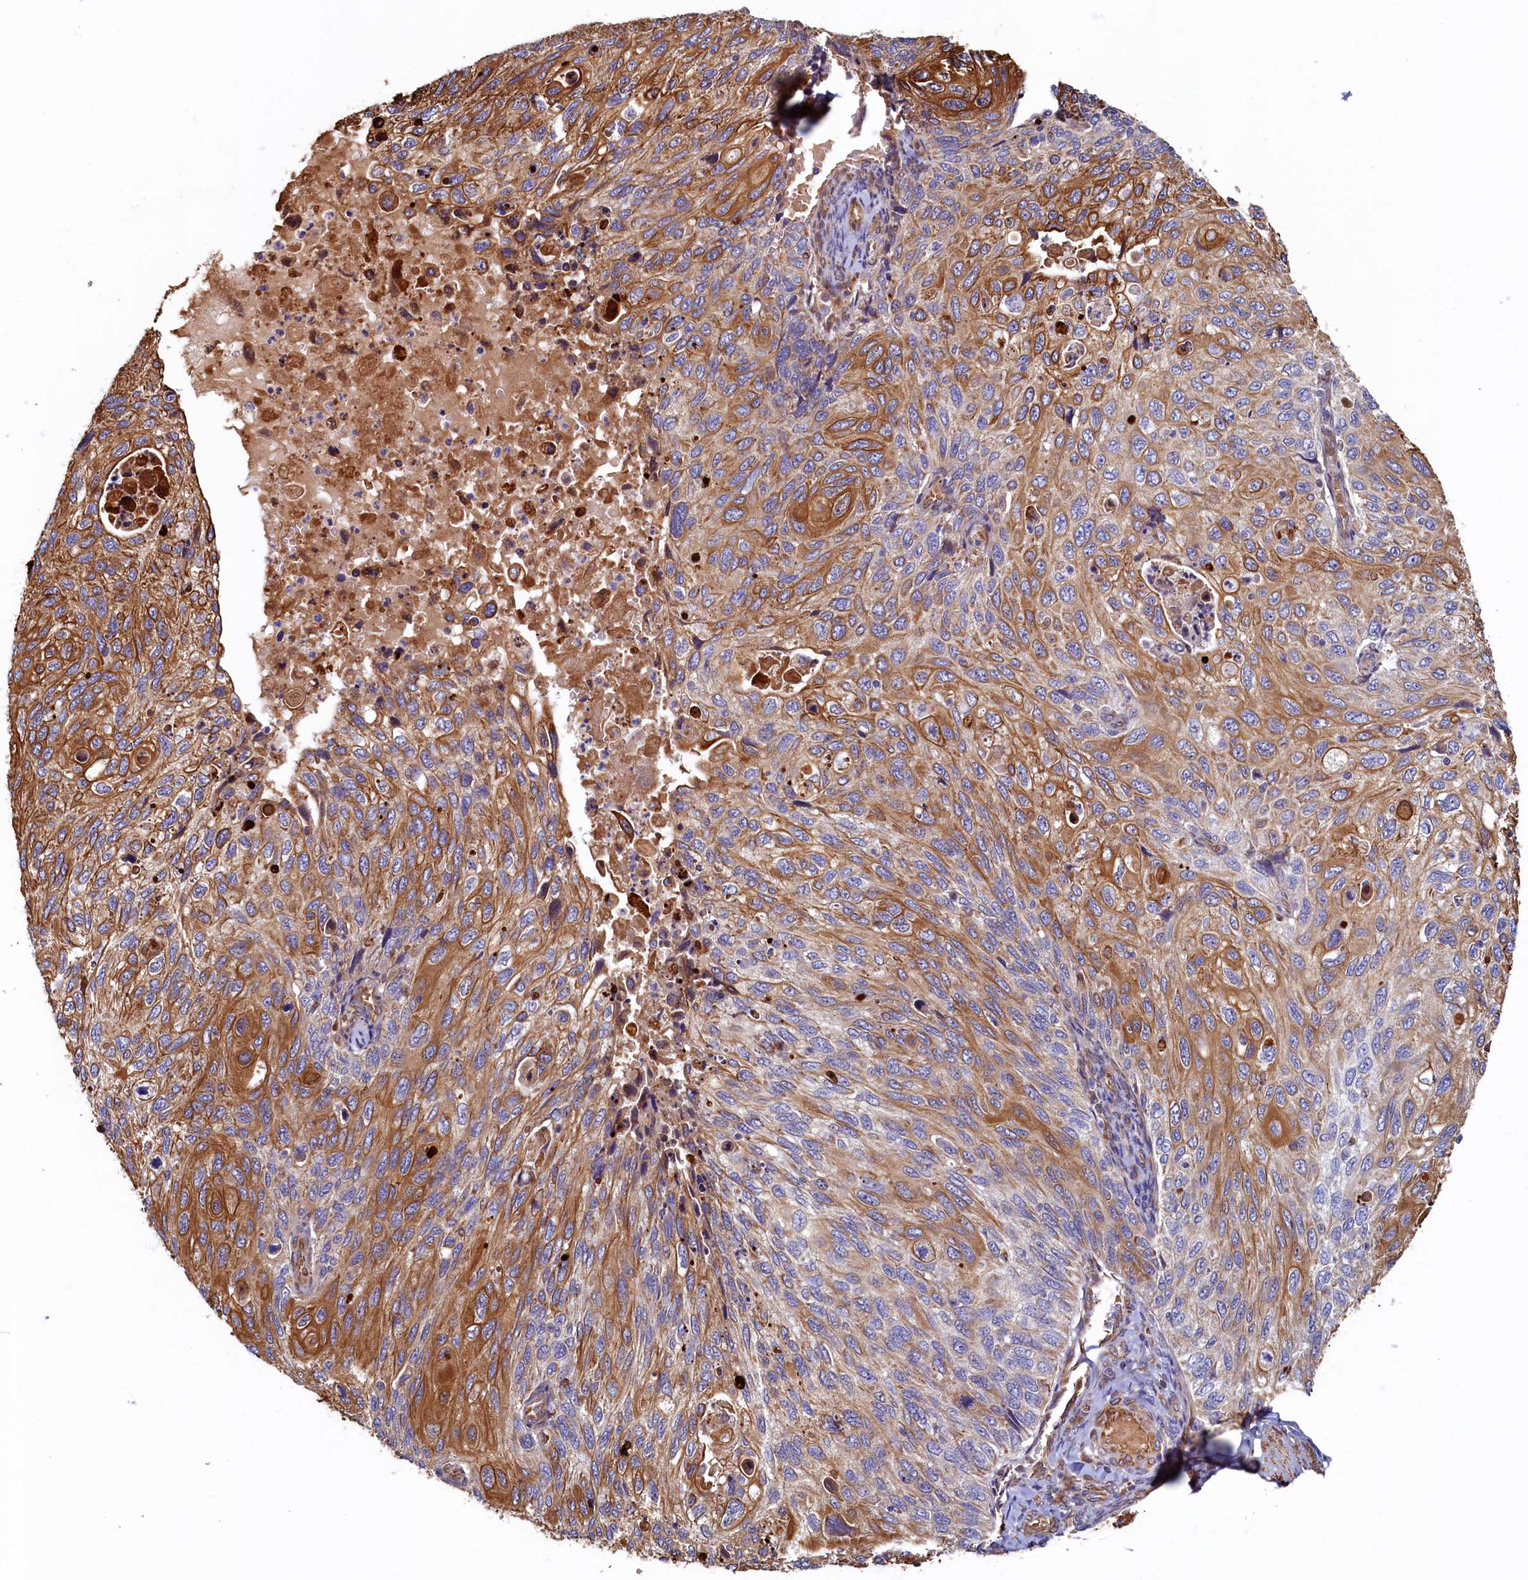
{"staining": {"intensity": "moderate", "quantity": ">75%", "location": "cytoplasmic/membranous"}, "tissue": "cervical cancer", "cell_type": "Tumor cells", "image_type": "cancer", "snomed": [{"axis": "morphology", "description": "Squamous cell carcinoma, NOS"}, {"axis": "topography", "description": "Cervix"}], "caption": "Cervical cancer (squamous cell carcinoma) stained with a protein marker demonstrates moderate staining in tumor cells.", "gene": "LRRC57", "patient": {"sex": "female", "age": 70}}